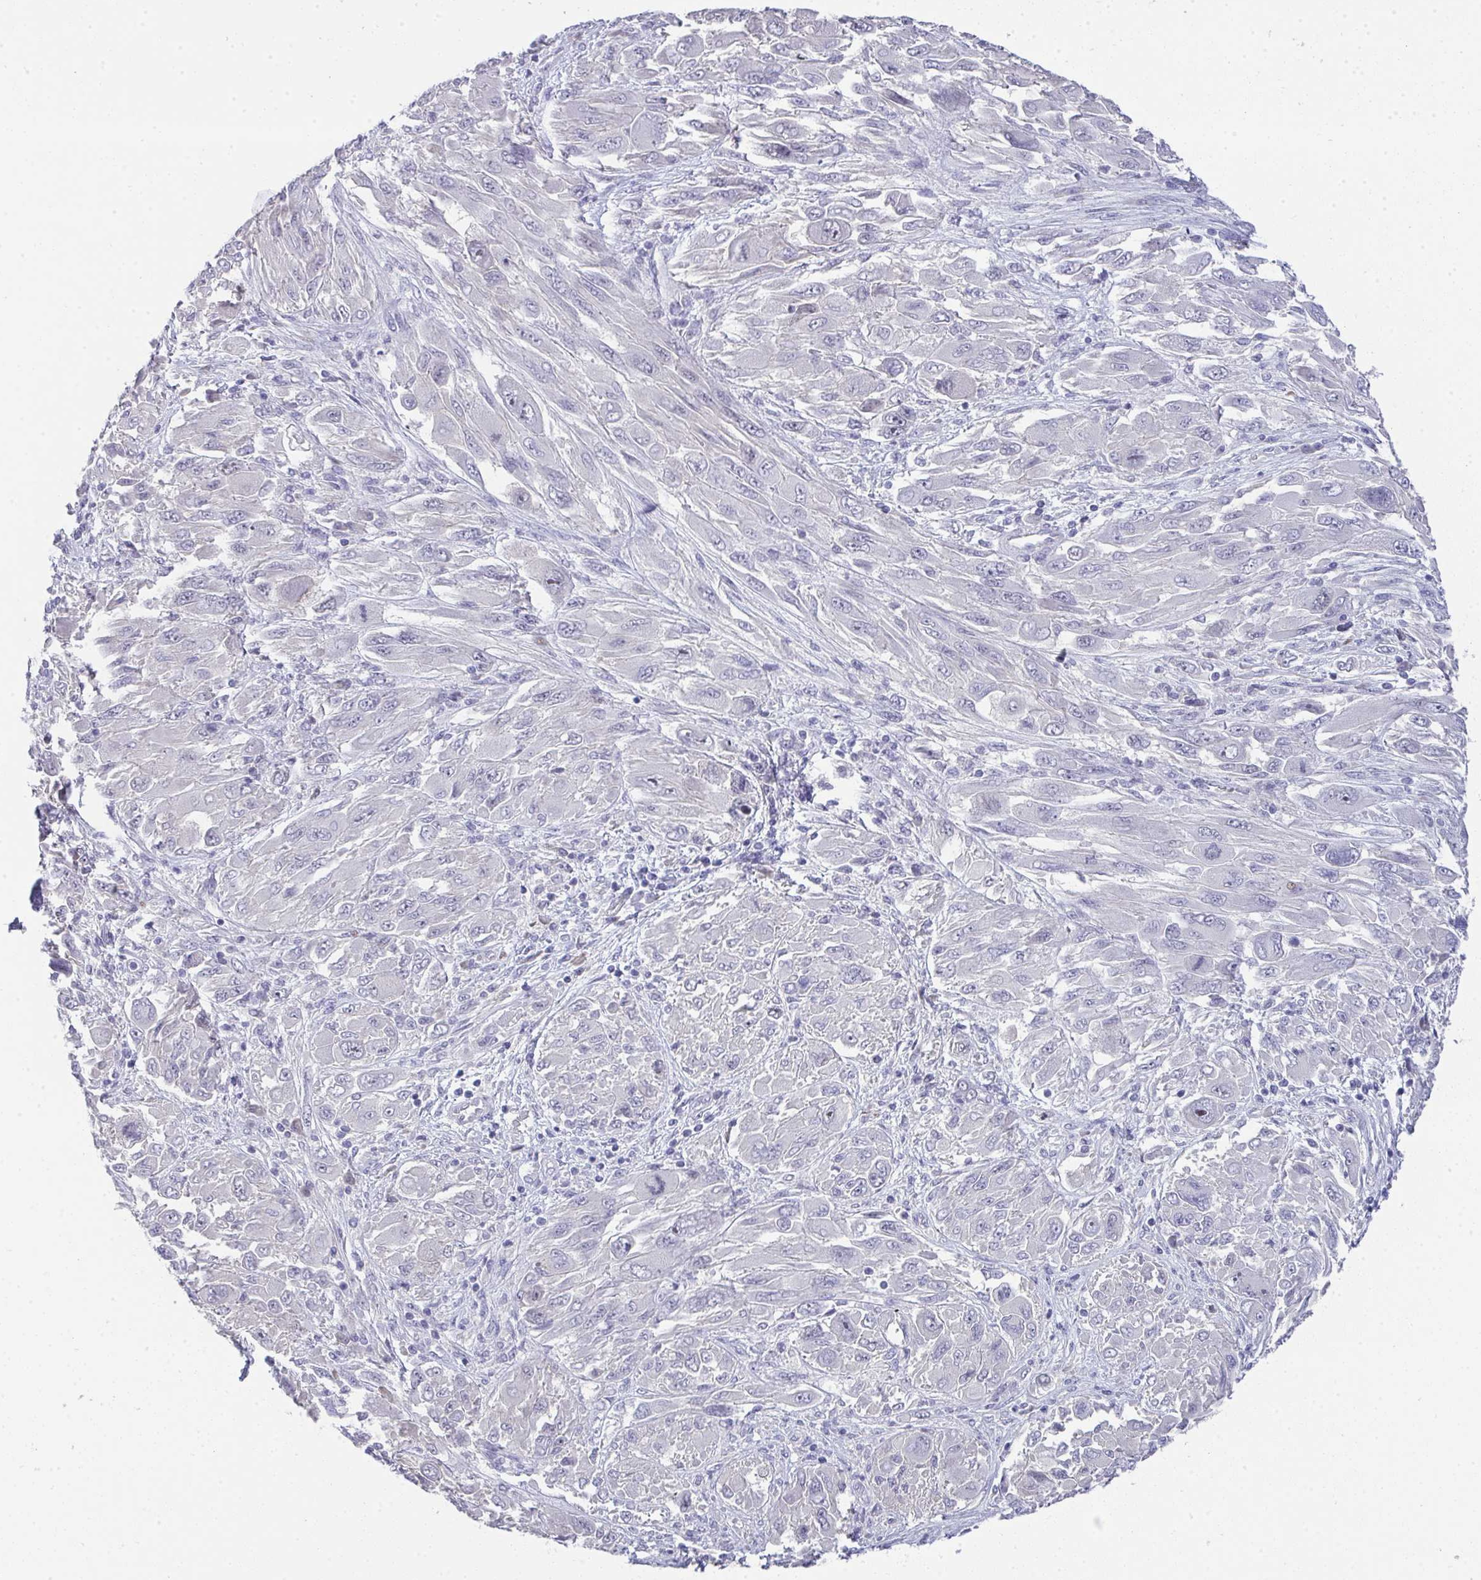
{"staining": {"intensity": "negative", "quantity": "none", "location": "none"}, "tissue": "melanoma", "cell_type": "Tumor cells", "image_type": "cancer", "snomed": [{"axis": "morphology", "description": "Malignant melanoma, NOS"}, {"axis": "topography", "description": "Skin"}], "caption": "Human melanoma stained for a protein using immunohistochemistry (IHC) exhibits no positivity in tumor cells.", "gene": "GALNT16", "patient": {"sex": "female", "age": 91}}